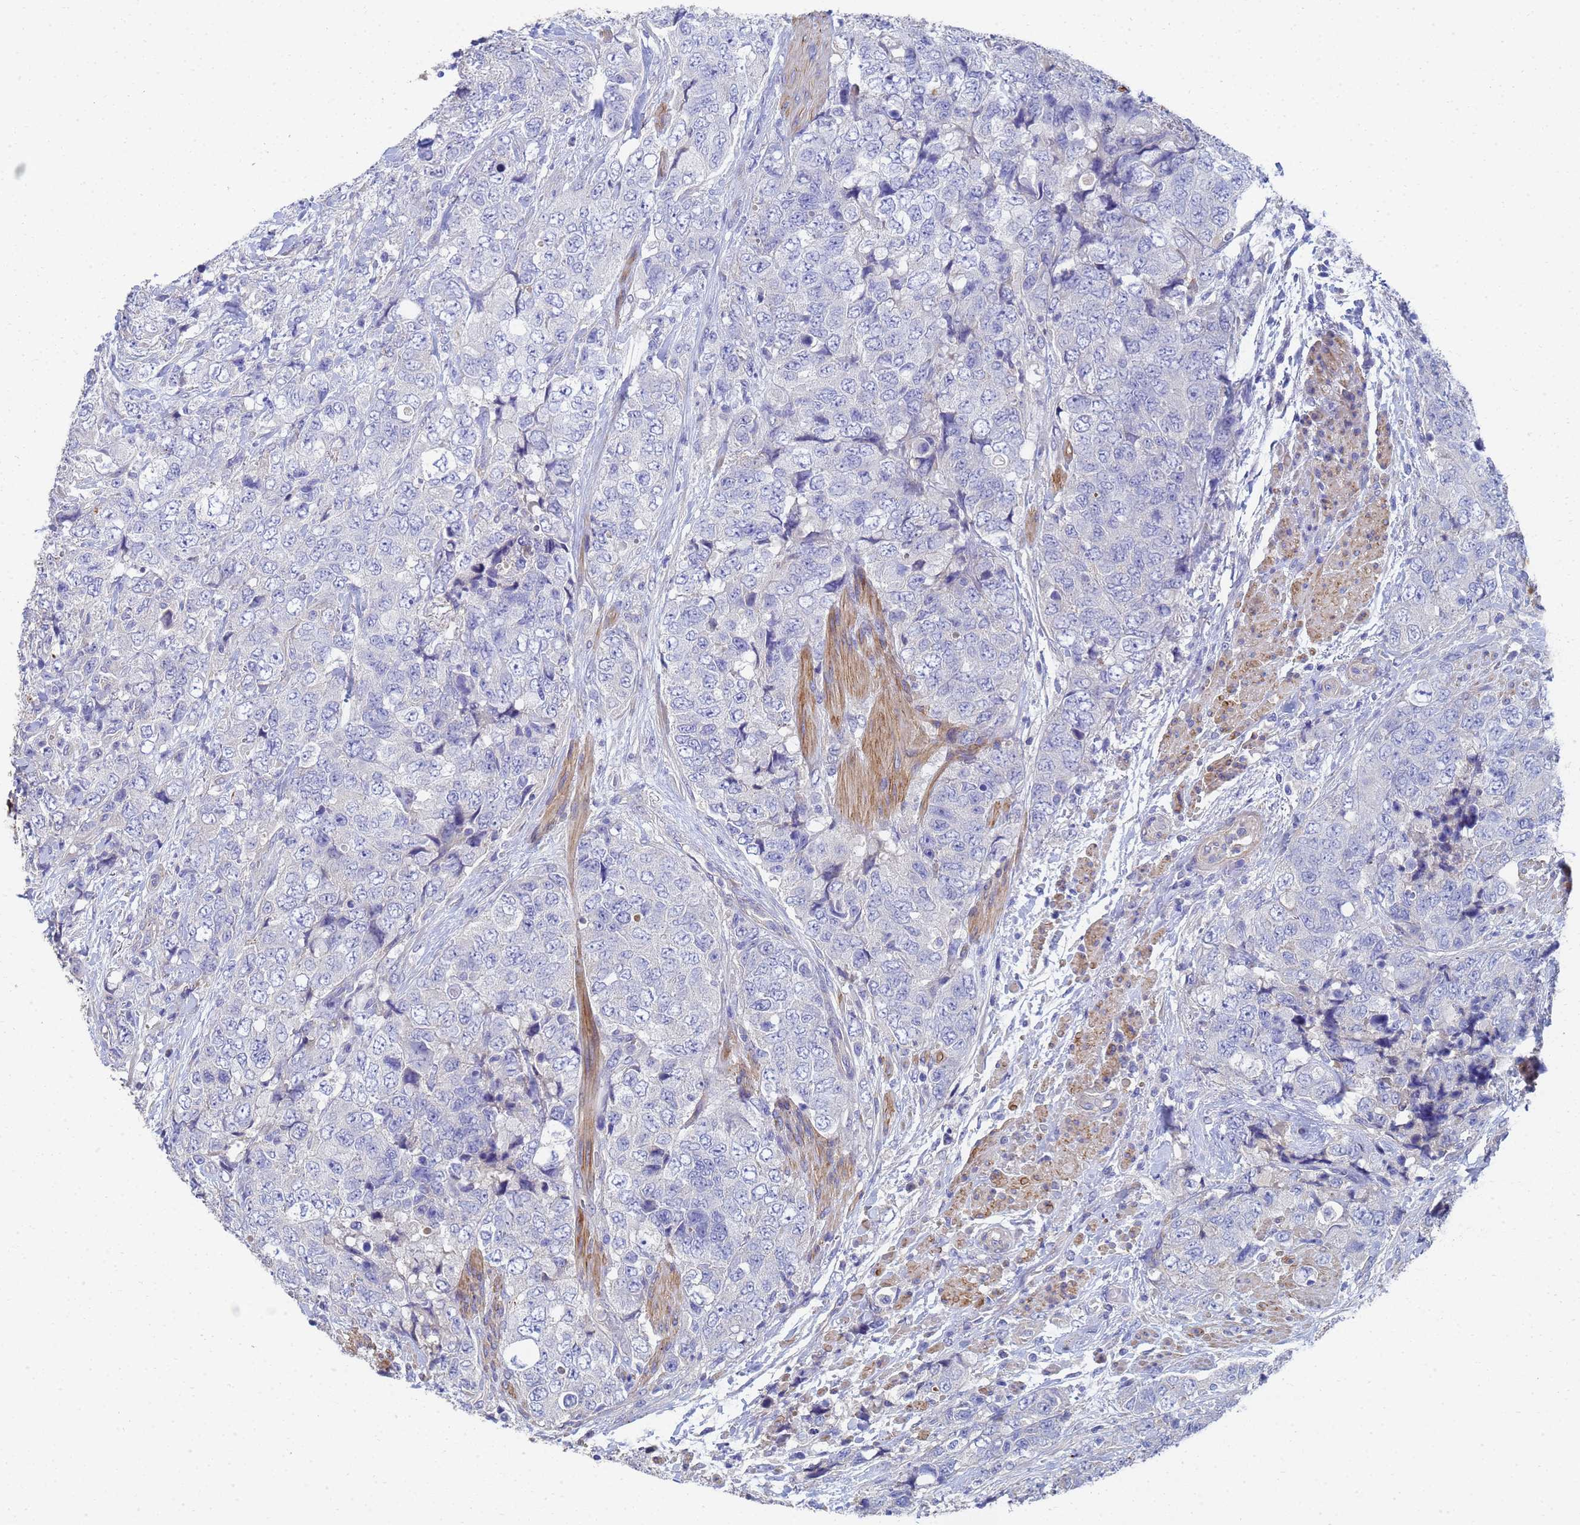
{"staining": {"intensity": "negative", "quantity": "none", "location": "none"}, "tissue": "urothelial cancer", "cell_type": "Tumor cells", "image_type": "cancer", "snomed": [{"axis": "morphology", "description": "Urothelial carcinoma, High grade"}, {"axis": "topography", "description": "Urinary bladder"}], "caption": "This is an IHC photomicrograph of human urothelial cancer. There is no expression in tumor cells.", "gene": "LBX2", "patient": {"sex": "female", "age": 78}}